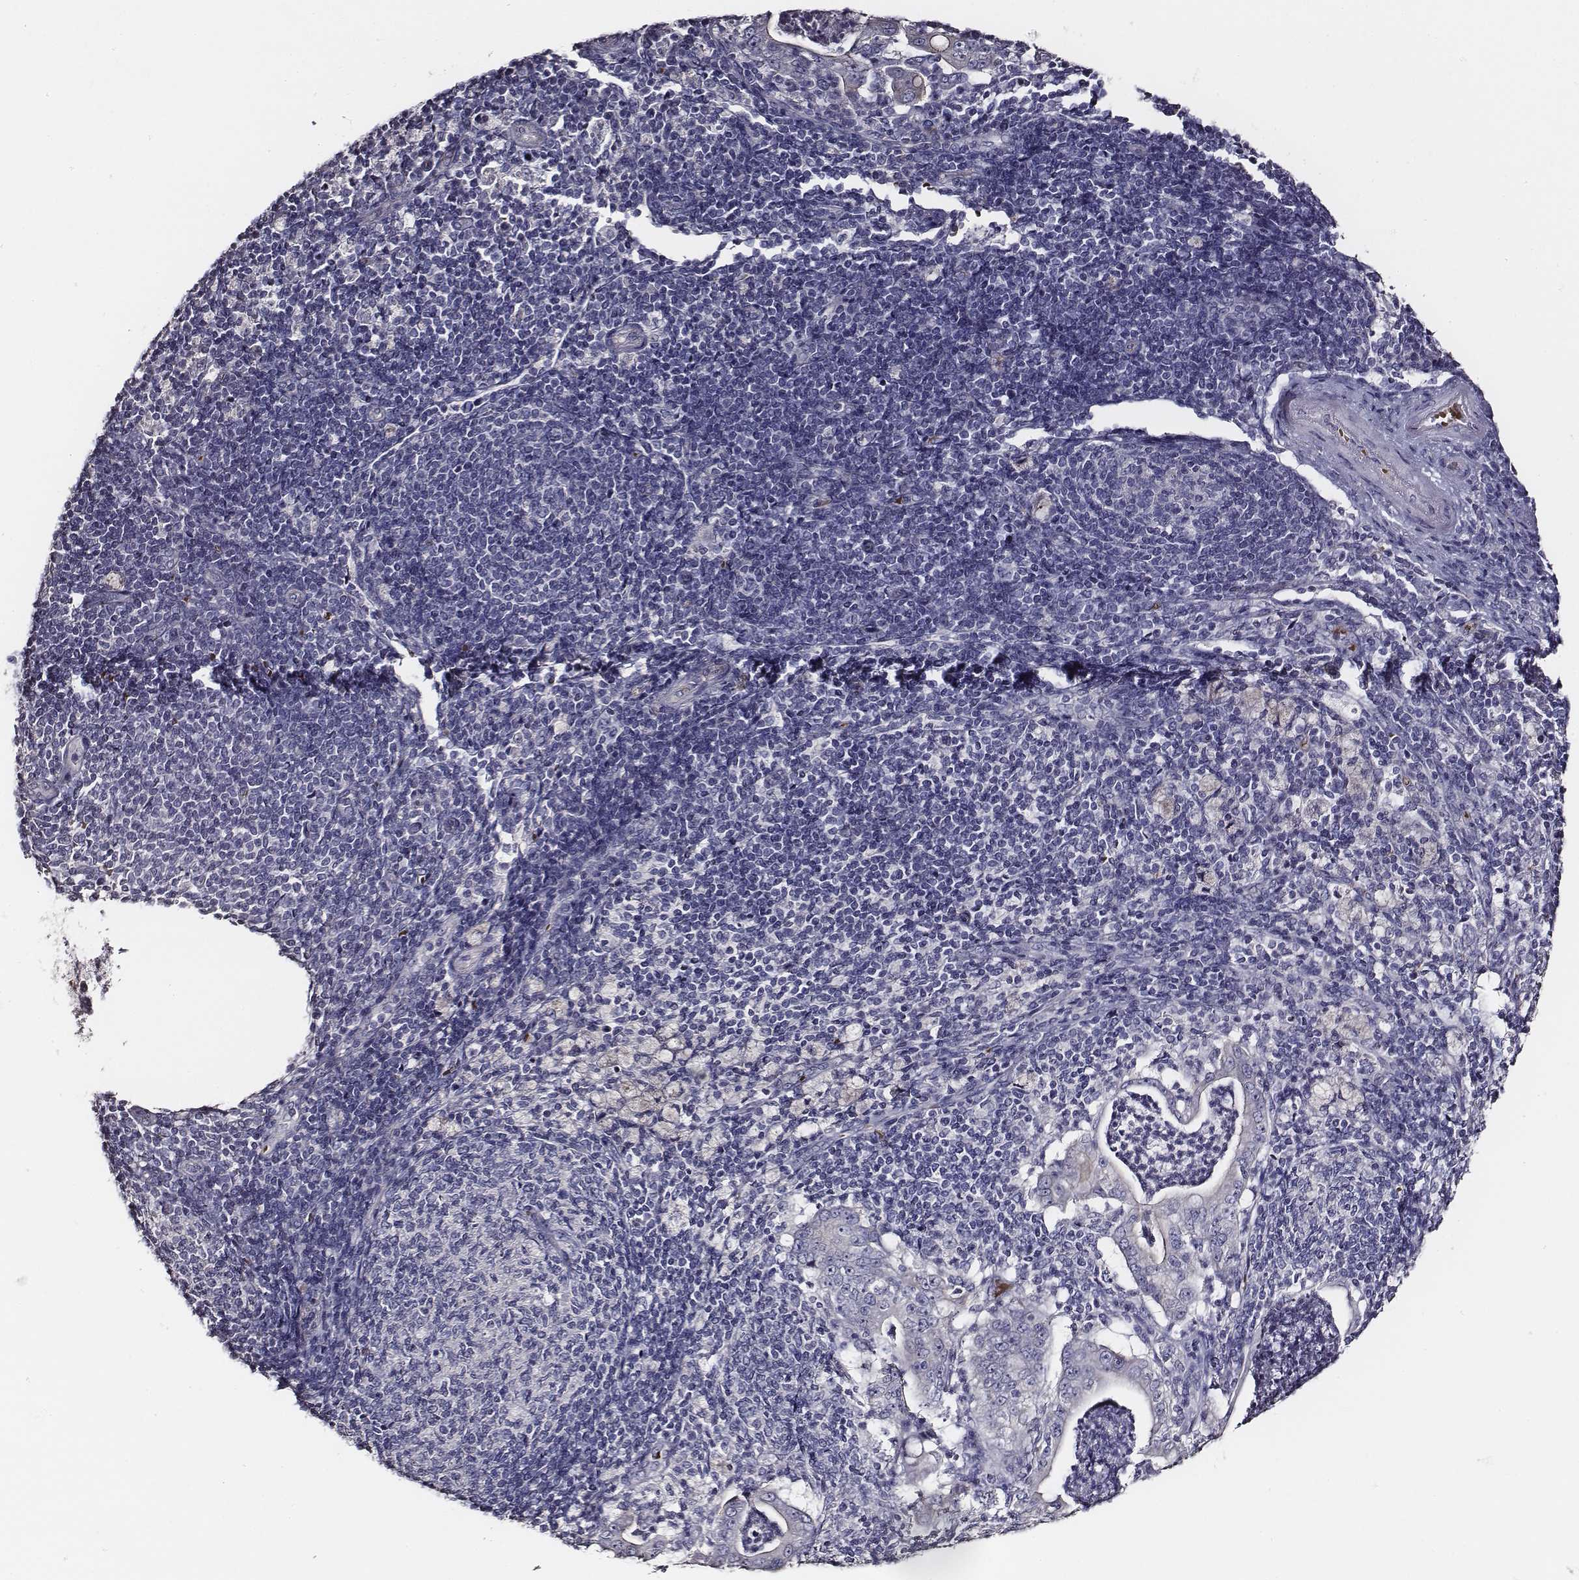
{"staining": {"intensity": "negative", "quantity": "none", "location": "none"}, "tissue": "pancreatic cancer", "cell_type": "Tumor cells", "image_type": "cancer", "snomed": [{"axis": "morphology", "description": "Adenocarcinoma, NOS"}, {"axis": "topography", "description": "Pancreas"}], "caption": "The image demonstrates no significant expression in tumor cells of pancreatic cancer (adenocarcinoma).", "gene": "AADAT", "patient": {"sex": "male", "age": 71}}